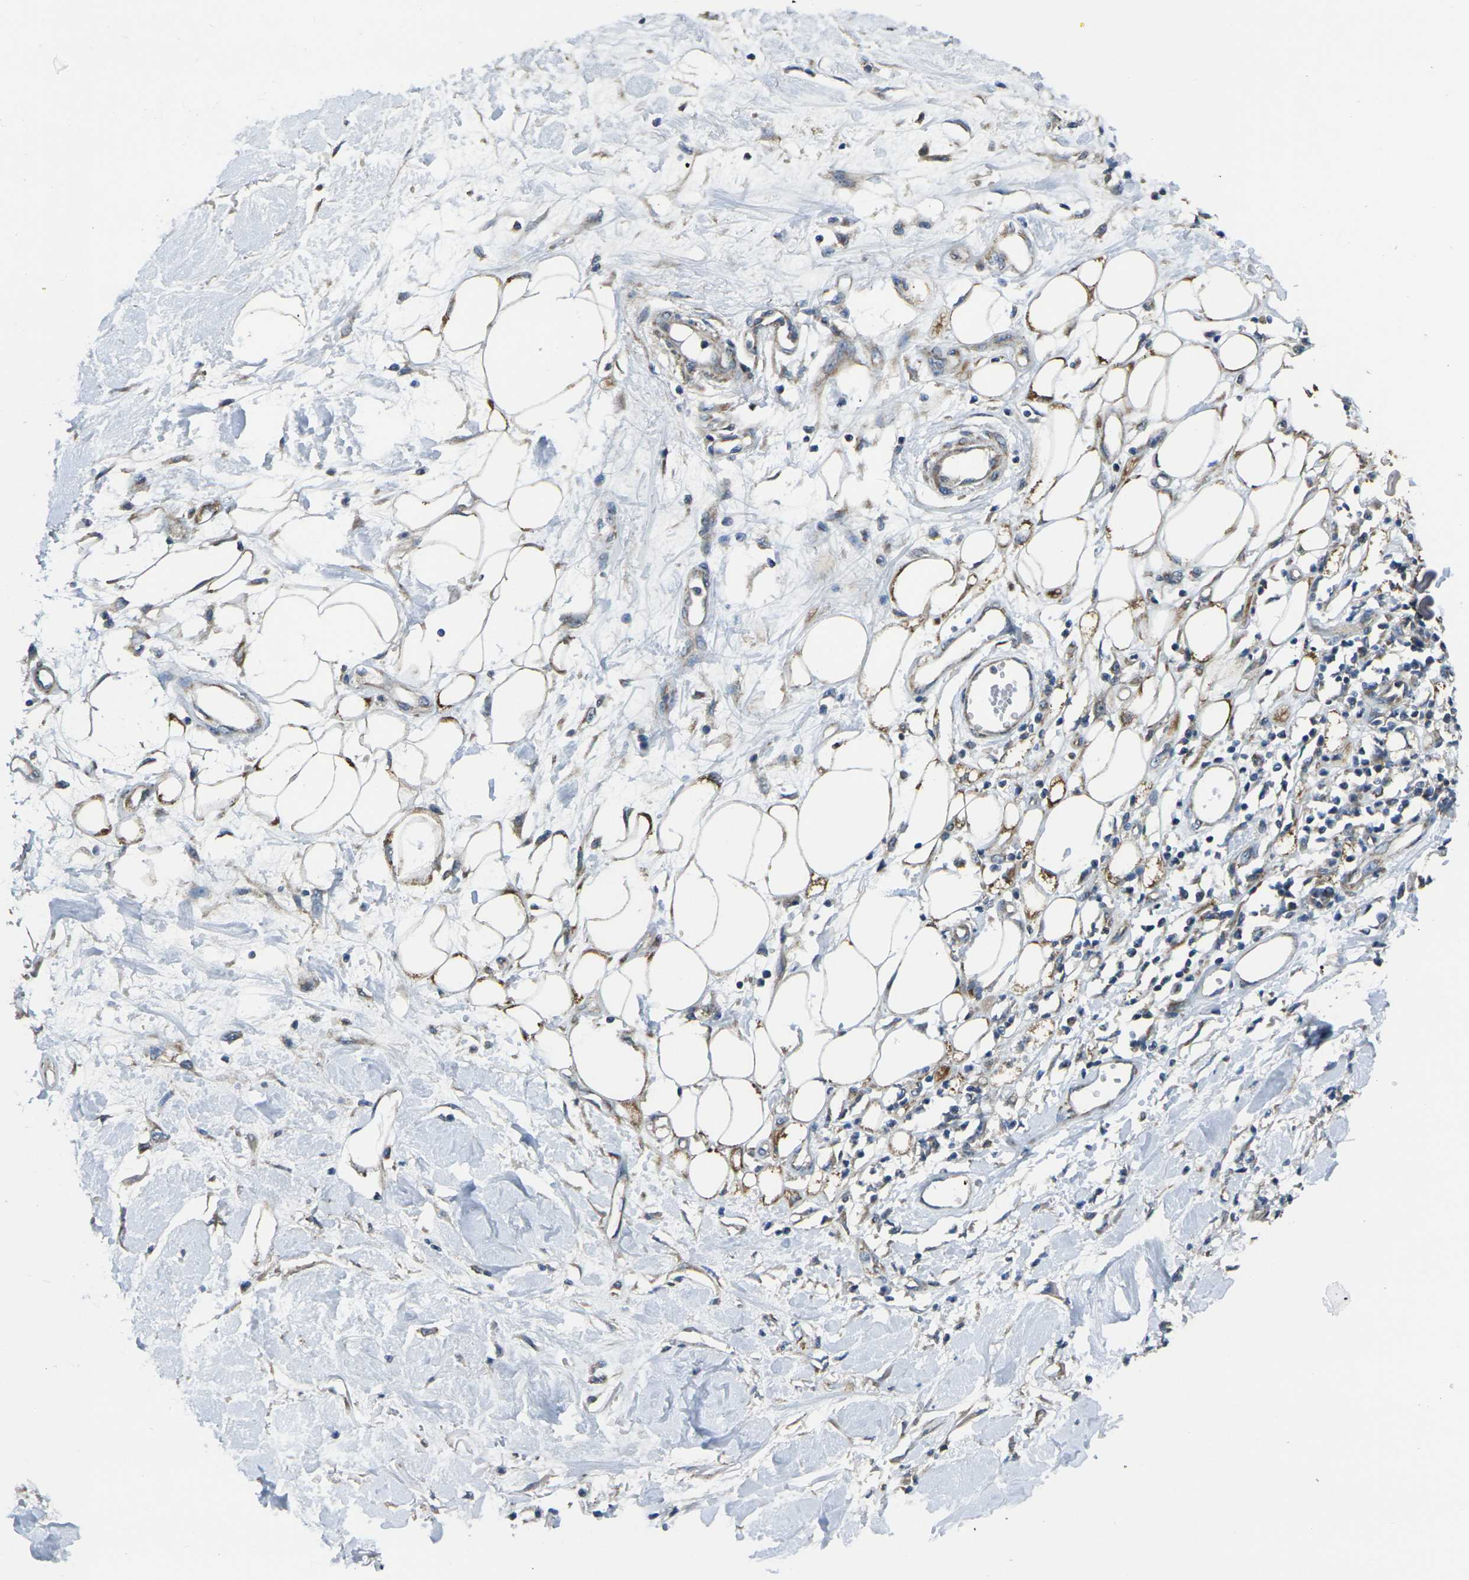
{"staining": {"intensity": "weak", "quantity": ">75%", "location": "cytoplasmic/membranous"}, "tissue": "adipose tissue", "cell_type": "Adipocytes", "image_type": "normal", "snomed": [{"axis": "morphology", "description": "Normal tissue, NOS"}, {"axis": "morphology", "description": "Squamous cell carcinoma, NOS"}, {"axis": "topography", "description": "Skin"}, {"axis": "topography", "description": "Peripheral nerve tissue"}], "caption": "Immunohistochemistry (IHC) staining of normal adipose tissue, which reveals low levels of weak cytoplasmic/membranous staining in approximately >75% of adipocytes indicating weak cytoplasmic/membranous protein expression. The staining was performed using DAB (3,3'-diaminobenzidine) (brown) for protein detection and nuclei were counterstained in hematoxylin (blue).", "gene": "TMEM120B", "patient": {"sex": "male", "age": 83}}